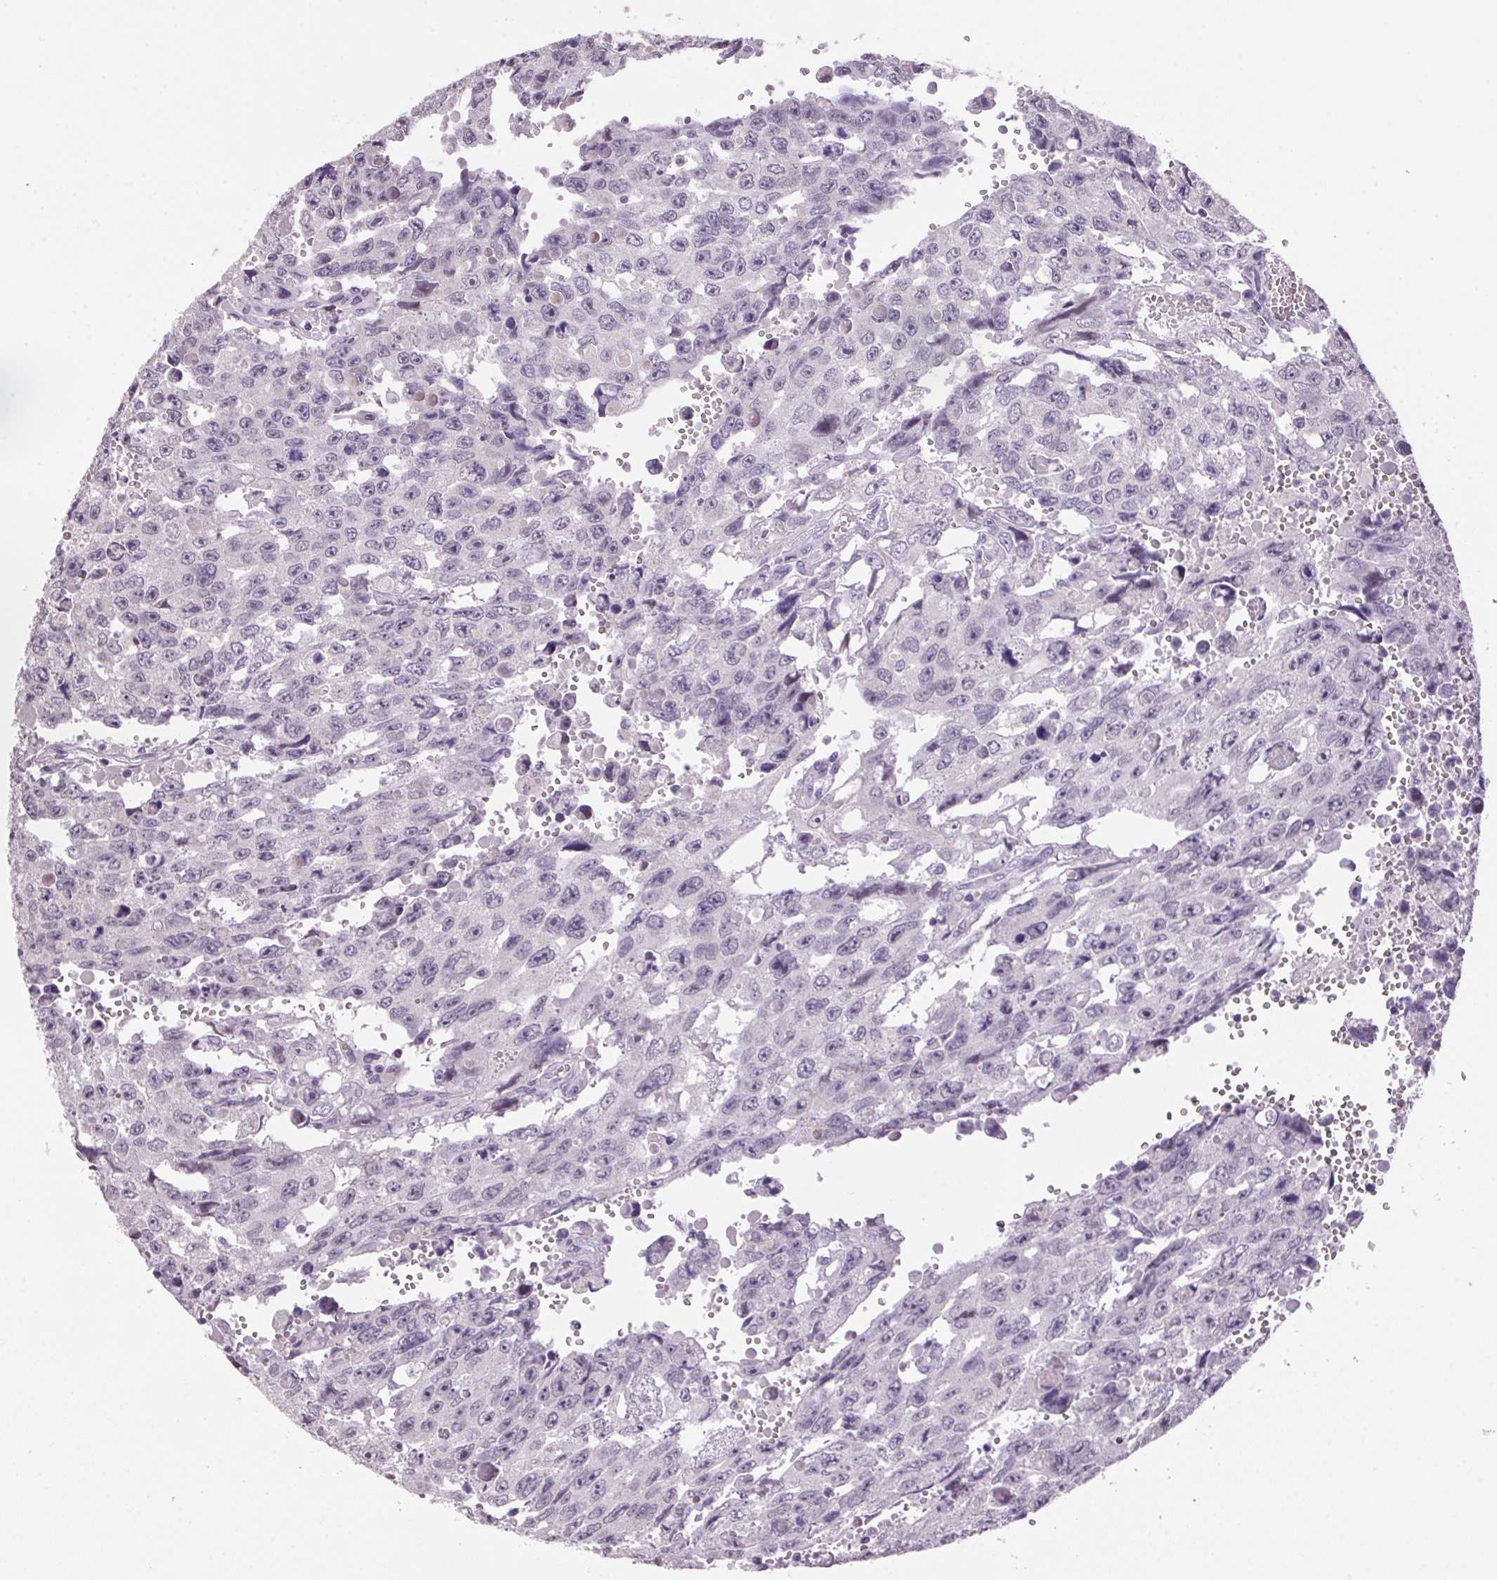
{"staining": {"intensity": "negative", "quantity": "none", "location": "none"}, "tissue": "testis cancer", "cell_type": "Tumor cells", "image_type": "cancer", "snomed": [{"axis": "morphology", "description": "Seminoma, NOS"}, {"axis": "topography", "description": "Testis"}], "caption": "The histopathology image shows no significant expression in tumor cells of testis seminoma.", "gene": "VWA3B", "patient": {"sex": "male", "age": 26}}